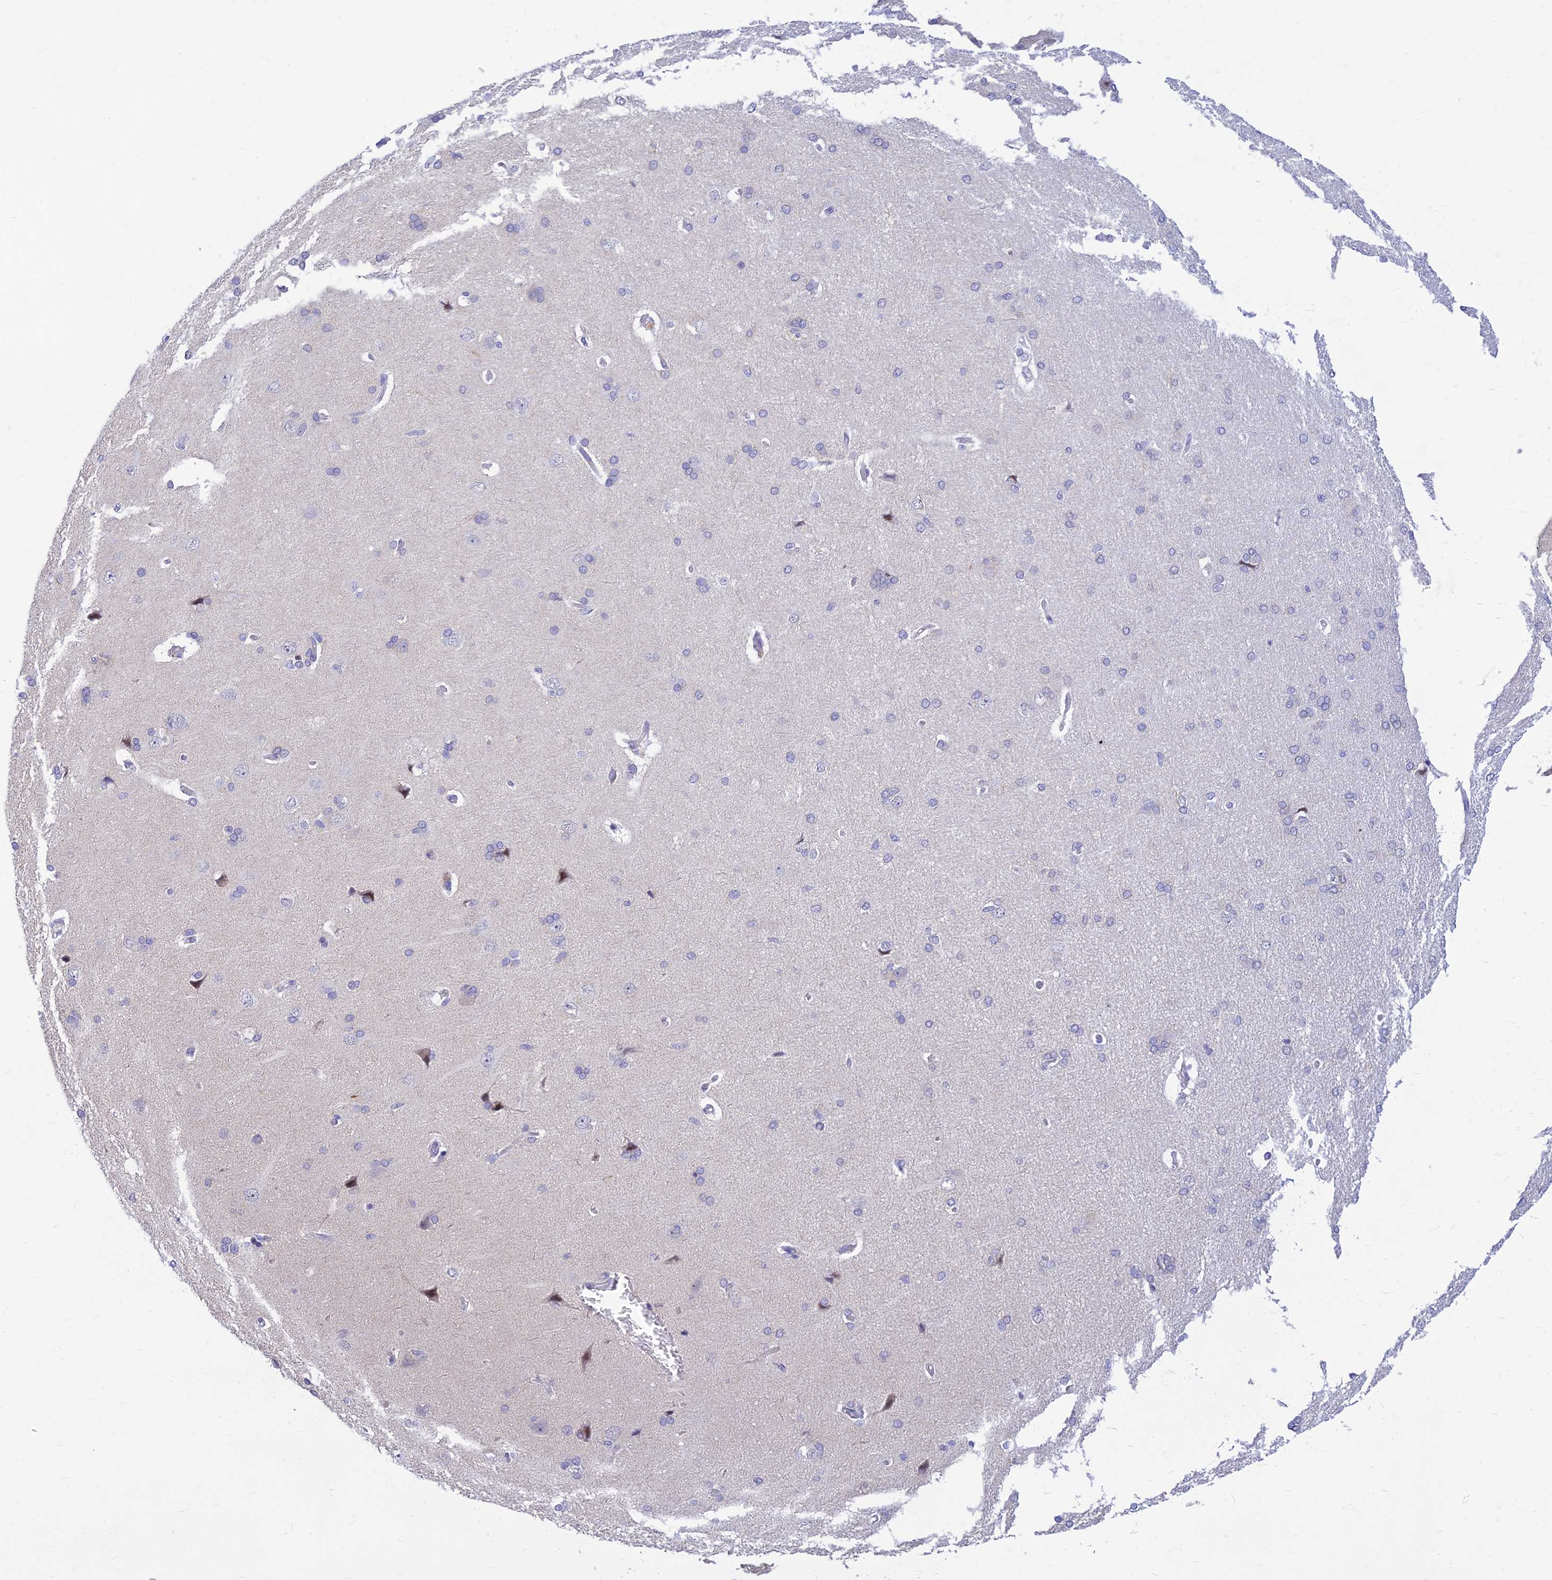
{"staining": {"intensity": "negative", "quantity": "none", "location": "none"}, "tissue": "cerebral cortex", "cell_type": "Endothelial cells", "image_type": "normal", "snomed": [{"axis": "morphology", "description": "Normal tissue, NOS"}, {"axis": "topography", "description": "Cerebral cortex"}], "caption": "This photomicrograph is of unremarkable cerebral cortex stained with immunohistochemistry (IHC) to label a protein in brown with the nuclei are counter-stained blue. There is no expression in endothelial cells. Brightfield microscopy of immunohistochemistry stained with DAB (brown) and hematoxylin (blue), captured at high magnification.", "gene": "INKA1", "patient": {"sex": "male", "age": 62}}